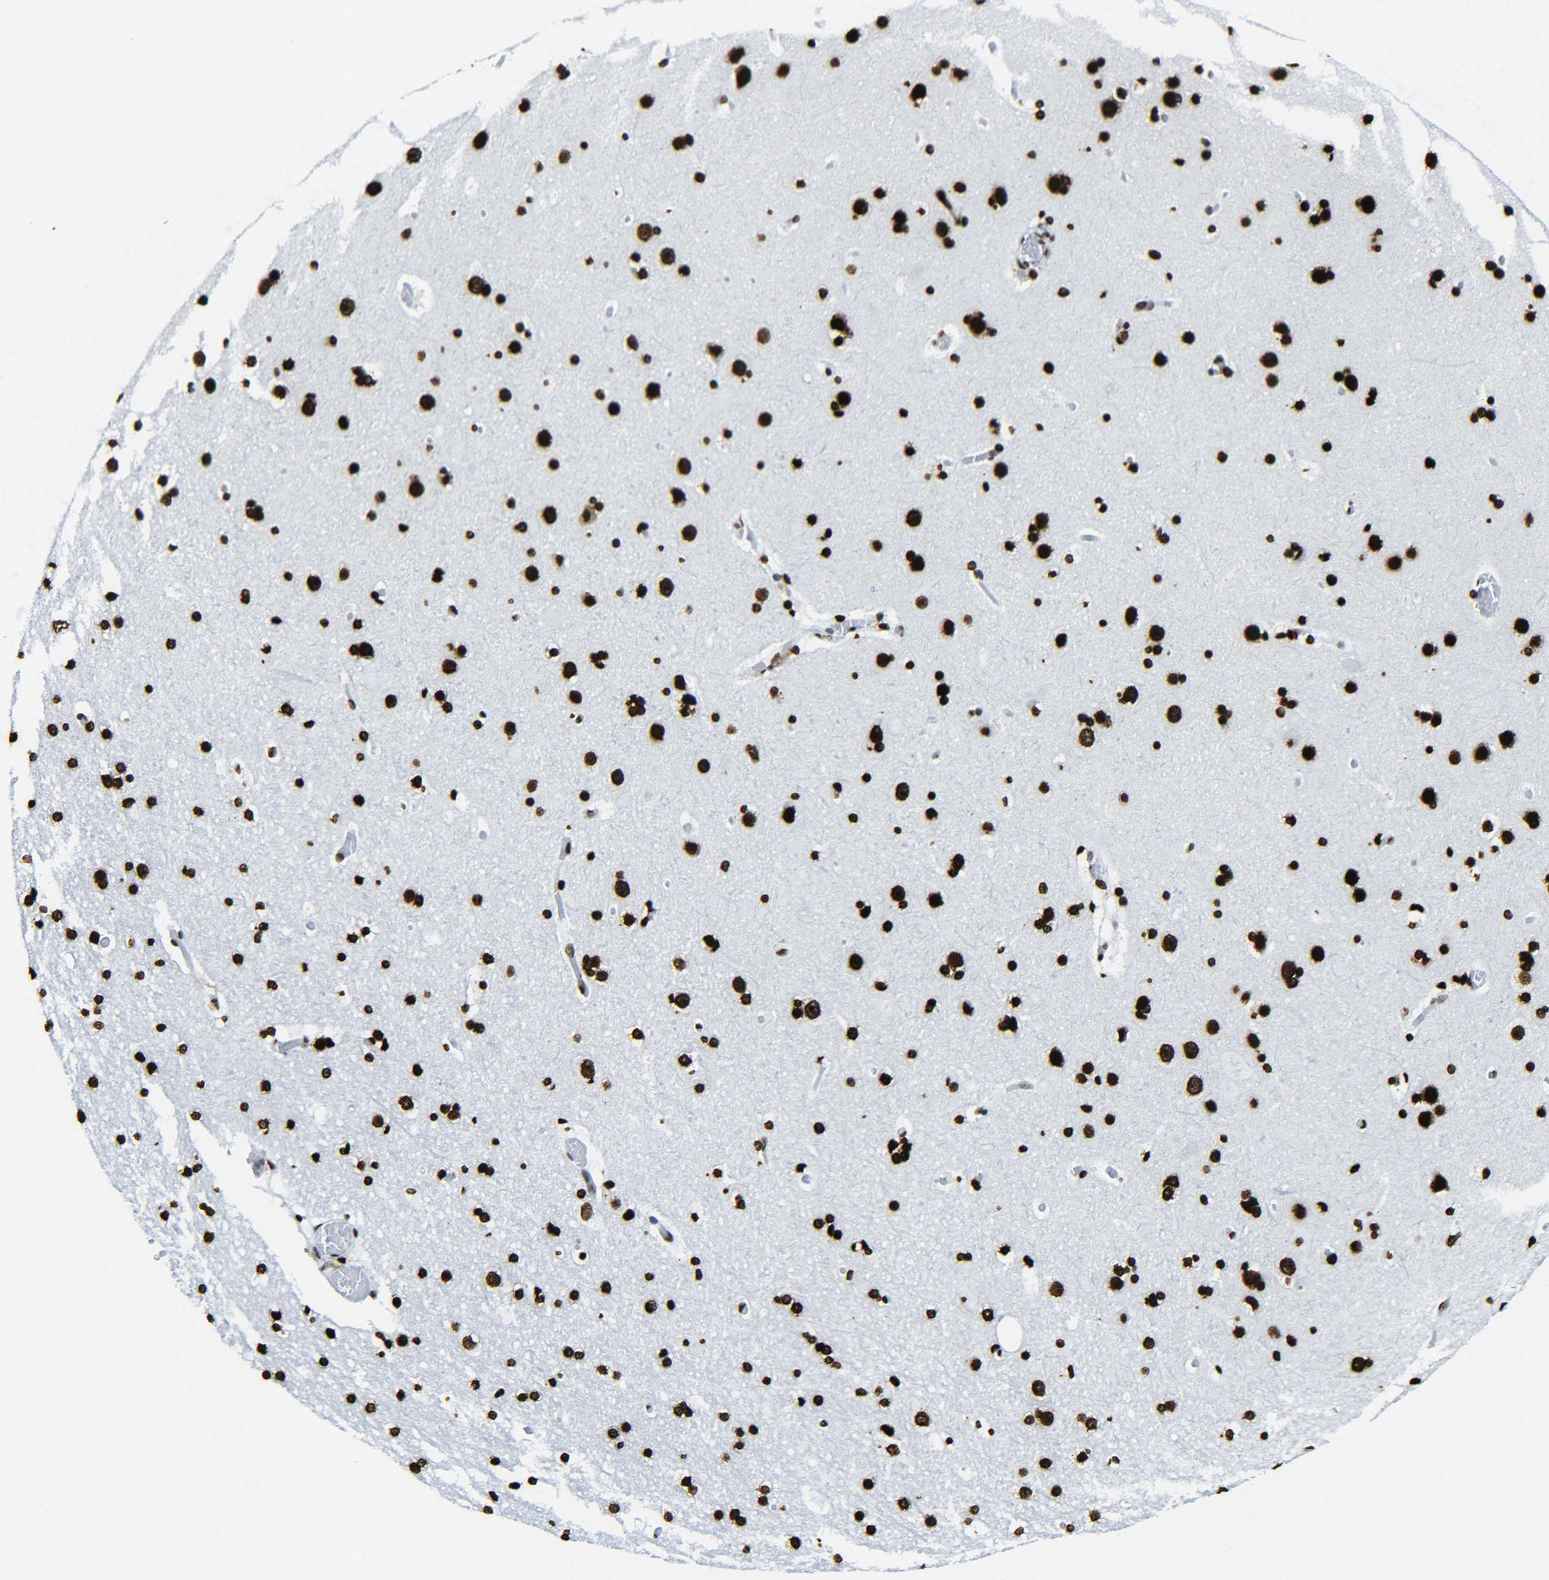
{"staining": {"intensity": "moderate", "quantity": ">75%", "location": "nuclear"}, "tissue": "cerebral cortex", "cell_type": "Endothelial cells", "image_type": "normal", "snomed": [{"axis": "morphology", "description": "Normal tissue, NOS"}, {"axis": "topography", "description": "Cerebral cortex"}], "caption": "Benign cerebral cortex exhibits moderate nuclear expression in approximately >75% of endothelial cells, visualized by immunohistochemistry.", "gene": "H2AX", "patient": {"sex": "male", "age": 57}}